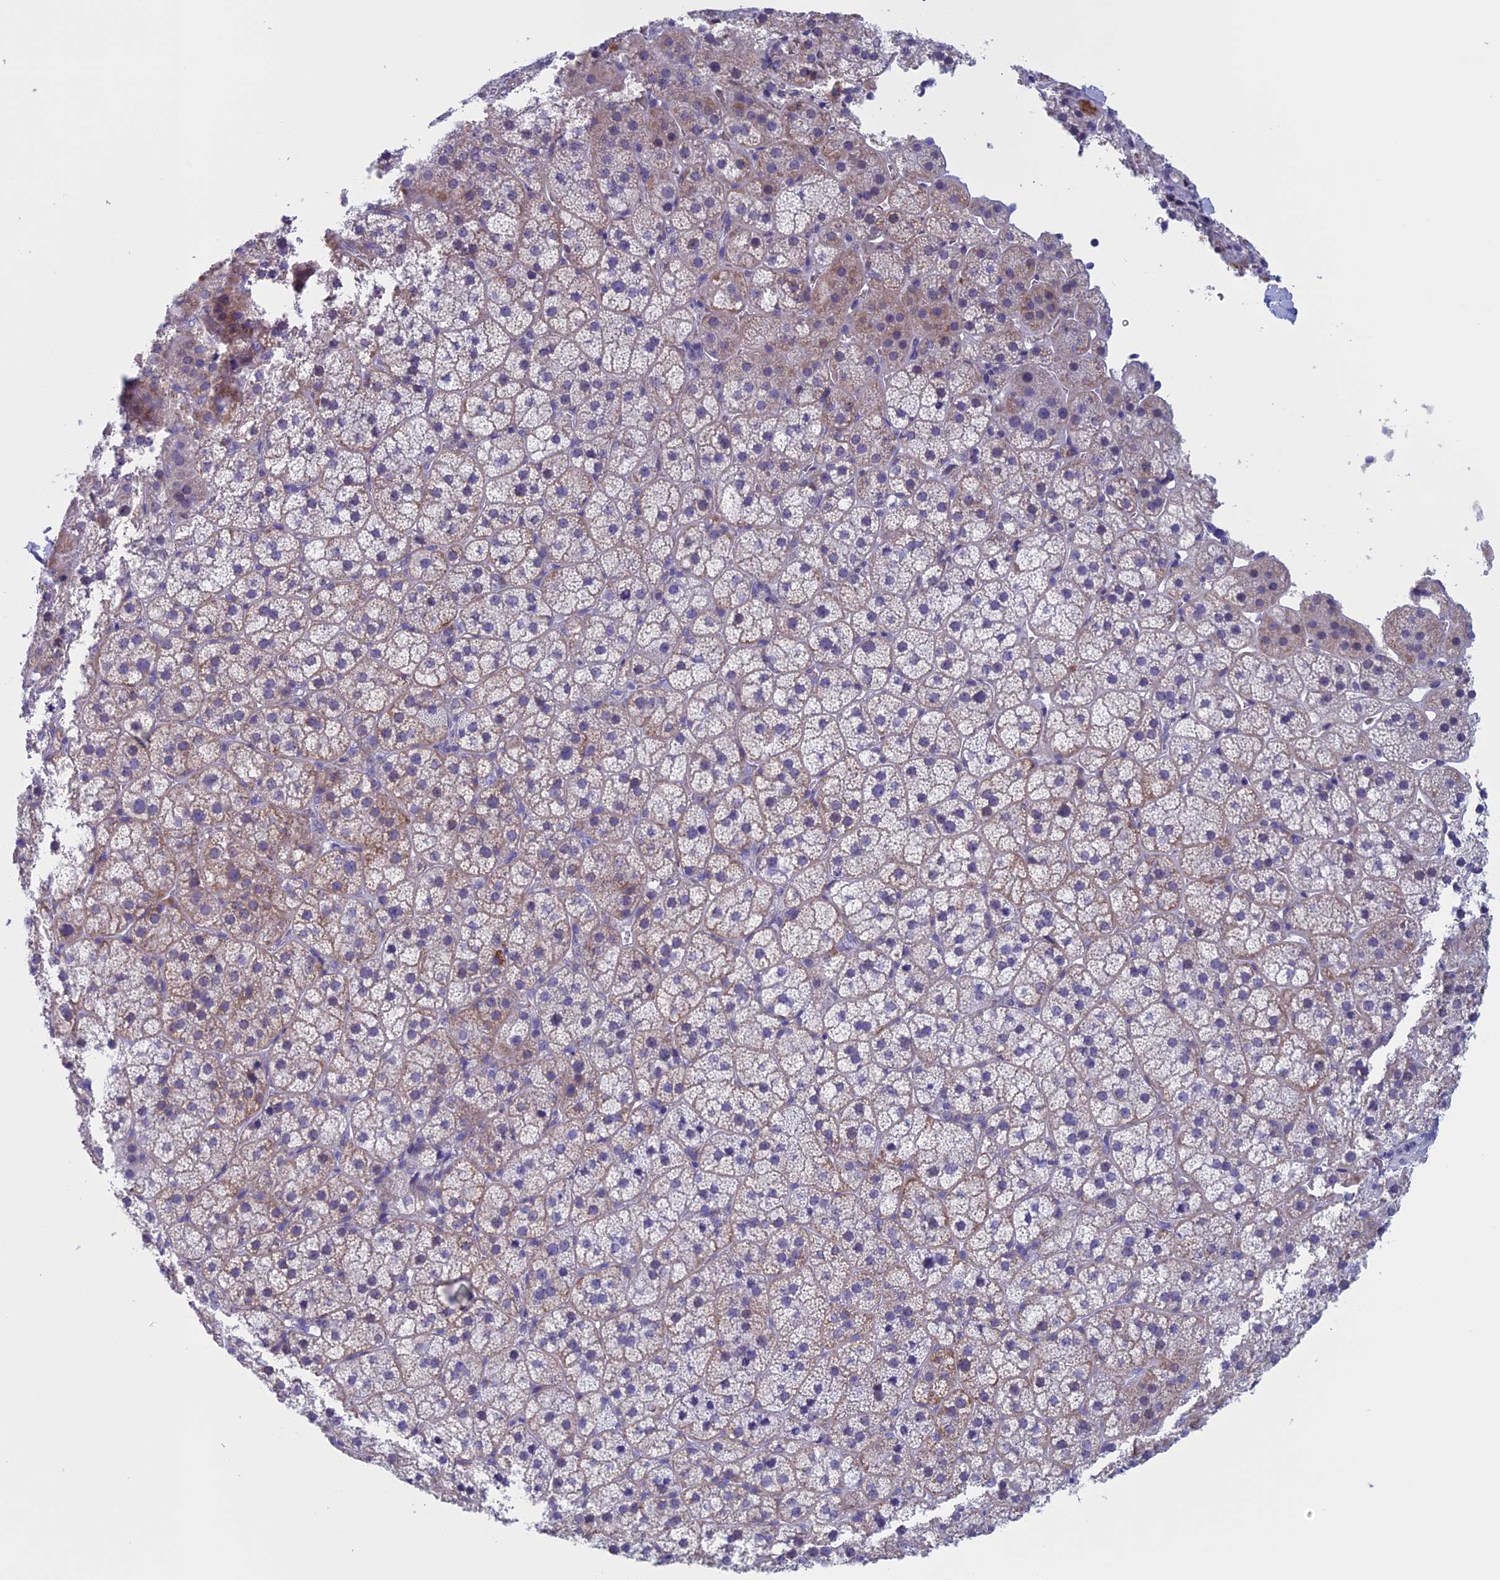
{"staining": {"intensity": "weak", "quantity": "25%-75%", "location": "cytoplasmic/membranous"}, "tissue": "adrenal gland", "cell_type": "Glandular cells", "image_type": "normal", "snomed": [{"axis": "morphology", "description": "Normal tissue, NOS"}, {"axis": "topography", "description": "Adrenal gland"}], "caption": "Adrenal gland was stained to show a protein in brown. There is low levels of weak cytoplasmic/membranous positivity in about 25%-75% of glandular cells. The staining was performed using DAB (3,3'-diaminobenzidine), with brown indicating positive protein expression. Nuclei are stained blue with hematoxylin.", "gene": "NDUFB9", "patient": {"sex": "female", "age": 44}}